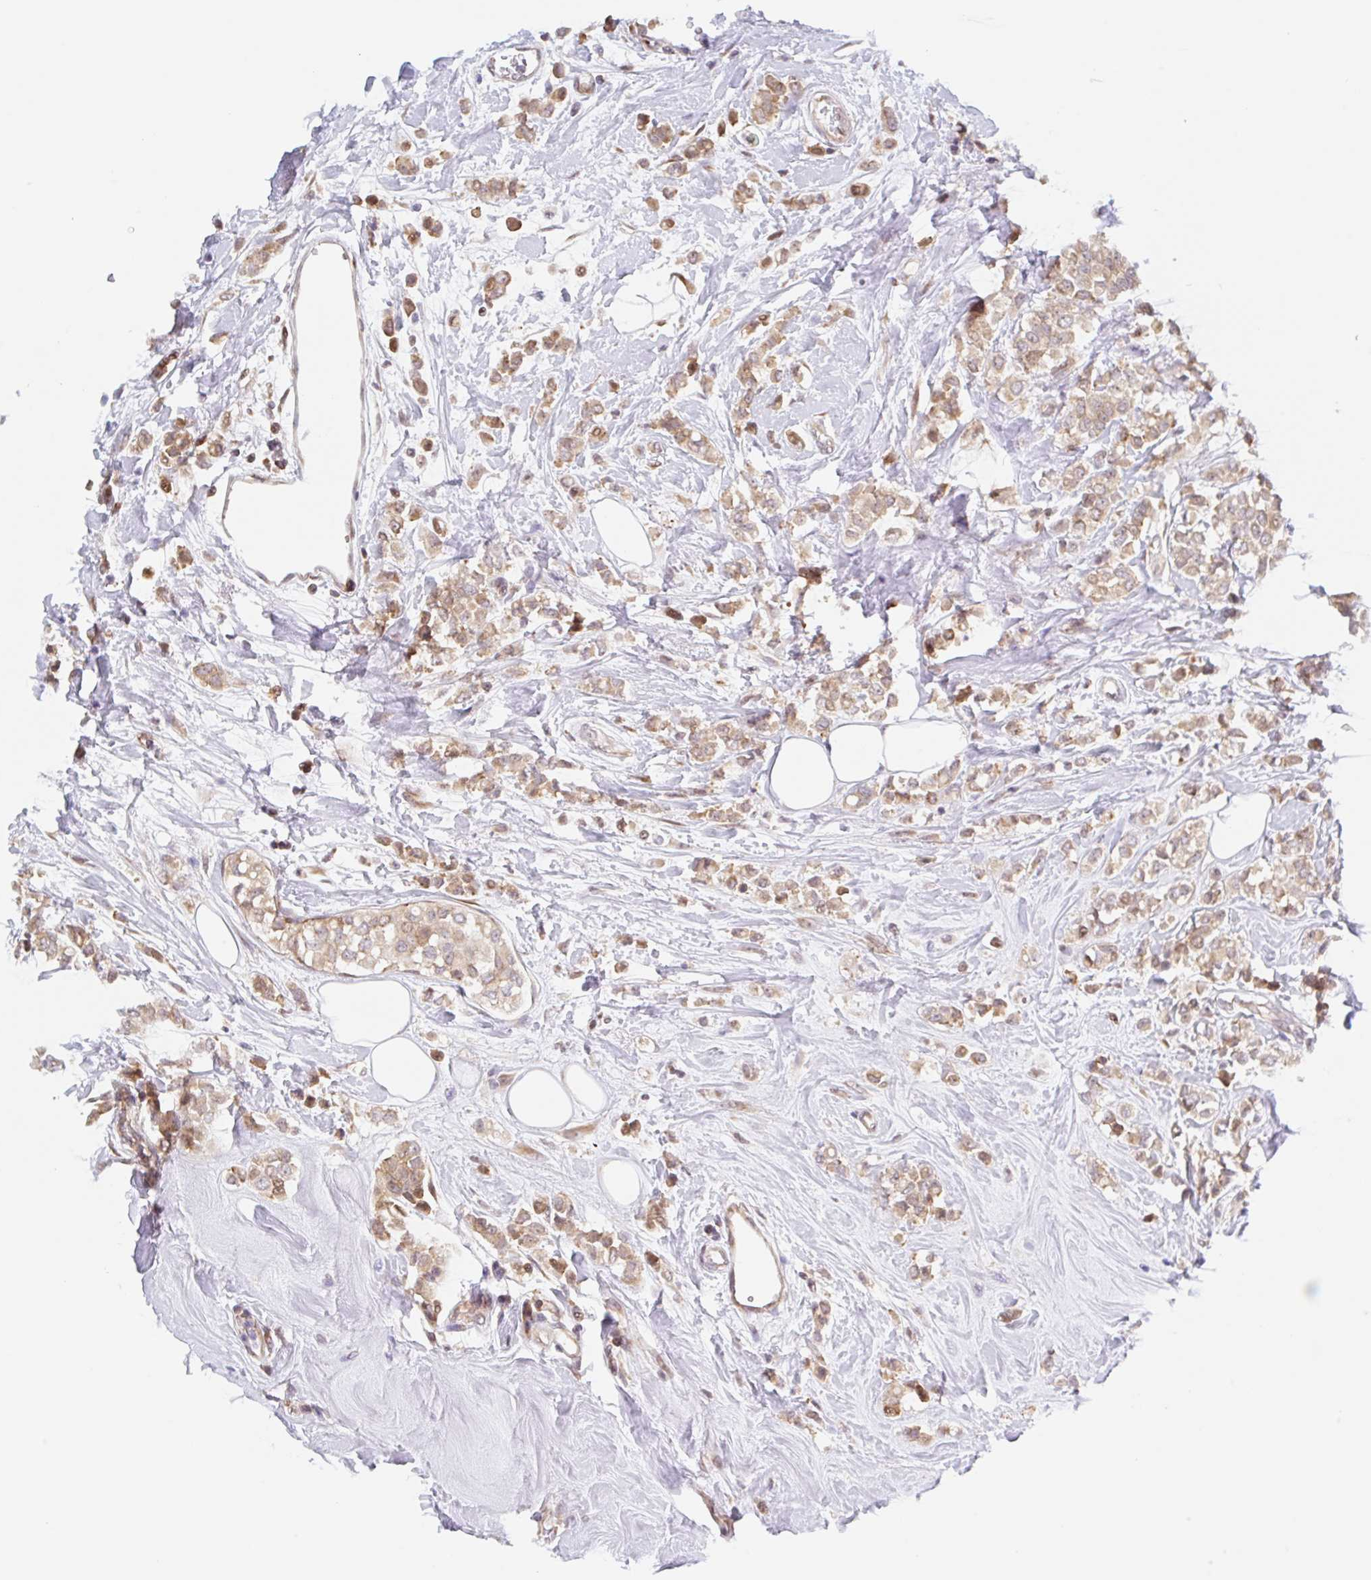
{"staining": {"intensity": "moderate", "quantity": ">75%", "location": "cytoplasmic/membranous"}, "tissue": "breast cancer", "cell_type": "Tumor cells", "image_type": "cancer", "snomed": [{"axis": "morphology", "description": "Lobular carcinoma"}, {"axis": "topography", "description": "Breast"}], "caption": "An immunohistochemistry micrograph of tumor tissue is shown. Protein staining in brown highlights moderate cytoplasmic/membranous positivity in breast lobular carcinoma within tumor cells. (Stains: DAB in brown, nuclei in blue, Microscopy: brightfield microscopy at high magnification).", "gene": "TBPL2", "patient": {"sex": "female", "age": 68}}